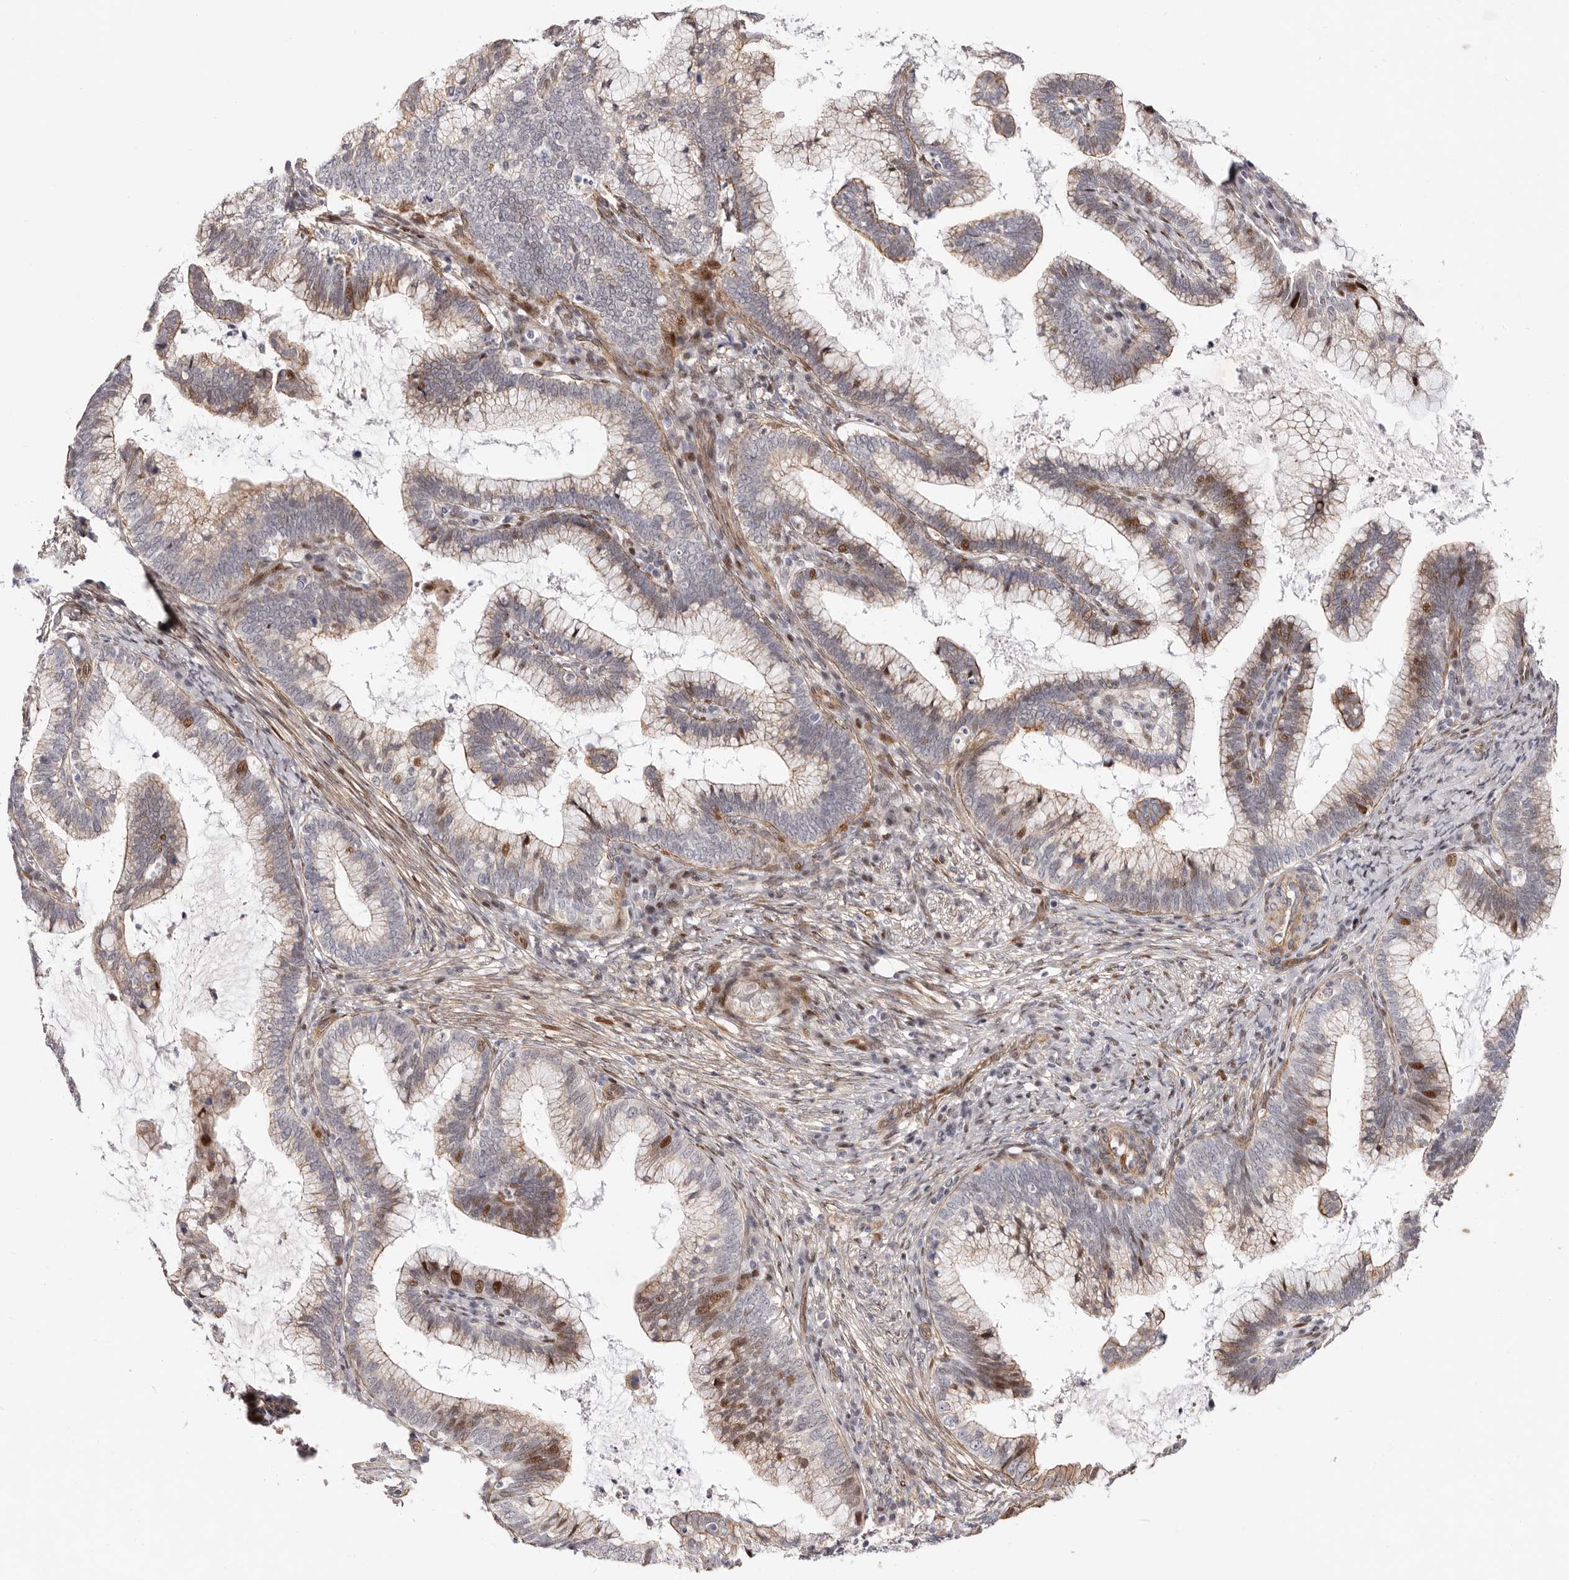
{"staining": {"intensity": "moderate", "quantity": "<25%", "location": "cytoplasmic/membranous,nuclear"}, "tissue": "cervical cancer", "cell_type": "Tumor cells", "image_type": "cancer", "snomed": [{"axis": "morphology", "description": "Adenocarcinoma, NOS"}, {"axis": "topography", "description": "Cervix"}], "caption": "Human cervical adenocarcinoma stained with a brown dye exhibits moderate cytoplasmic/membranous and nuclear positive expression in approximately <25% of tumor cells.", "gene": "EPHX3", "patient": {"sex": "female", "age": 36}}